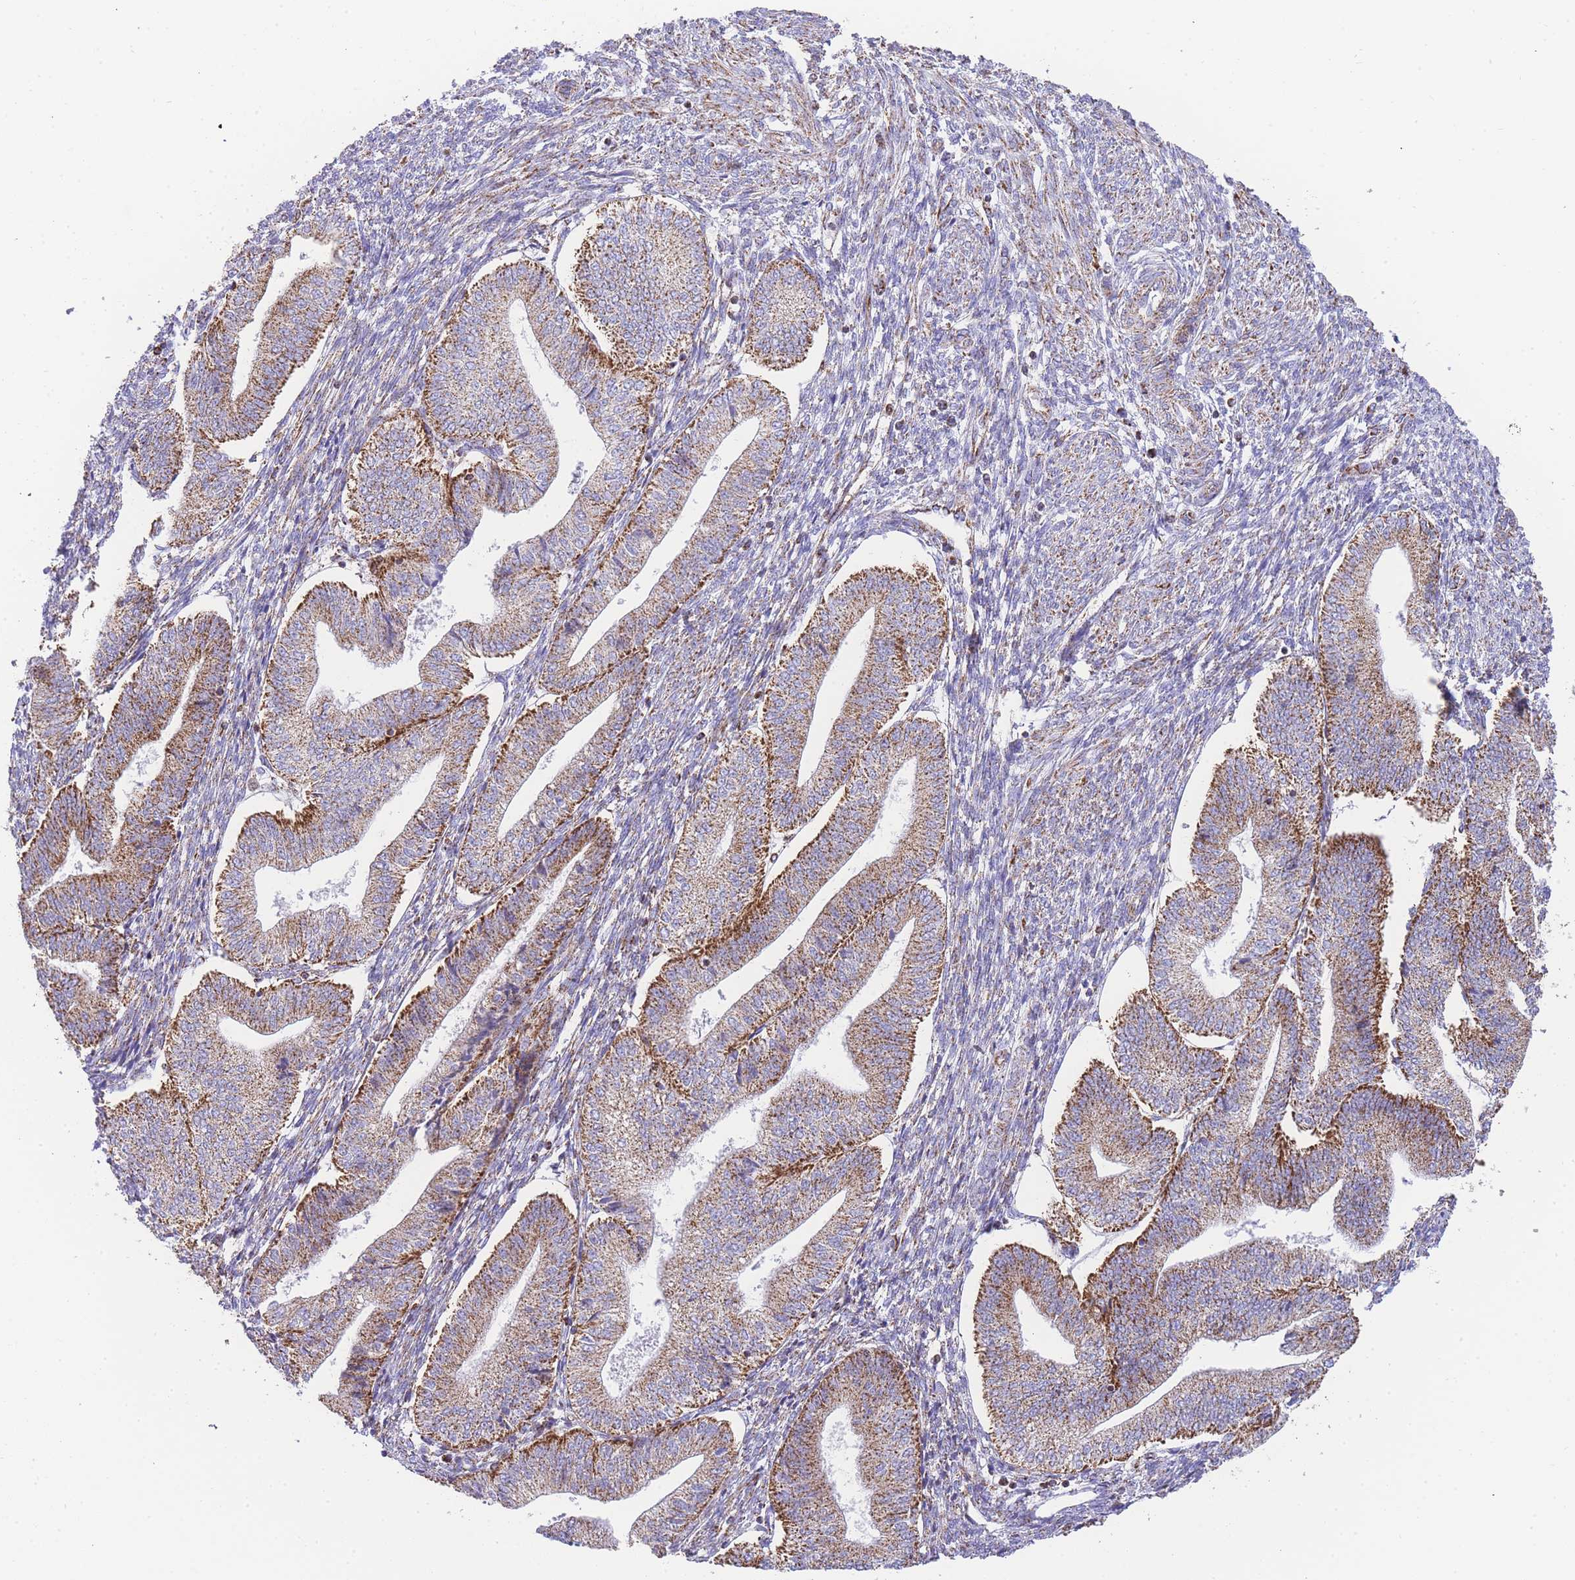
{"staining": {"intensity": "strong", "quantity": "25%-75%", "location": "cytoplasmic/membranous"}, "tissue": "endometrium", "cell_type": "Cells in endometrial stroma", "image_type": "normal", "snomed": [{"axis": "morphology", "description": "Normal tissue, NOS"}, {"axis": "topography", "description": "Endometrium"}], "caption": "Immunohistochemistry (IHC) photomicrograph of benign endometrium stained for a protein (brown), which shows high levels of strong cytoplasmic/membranous staining in about 25%-75% of cells in endometrial stroma.", "gene": "GSTM1", "patient": {"sex": "female", "age": 34}}